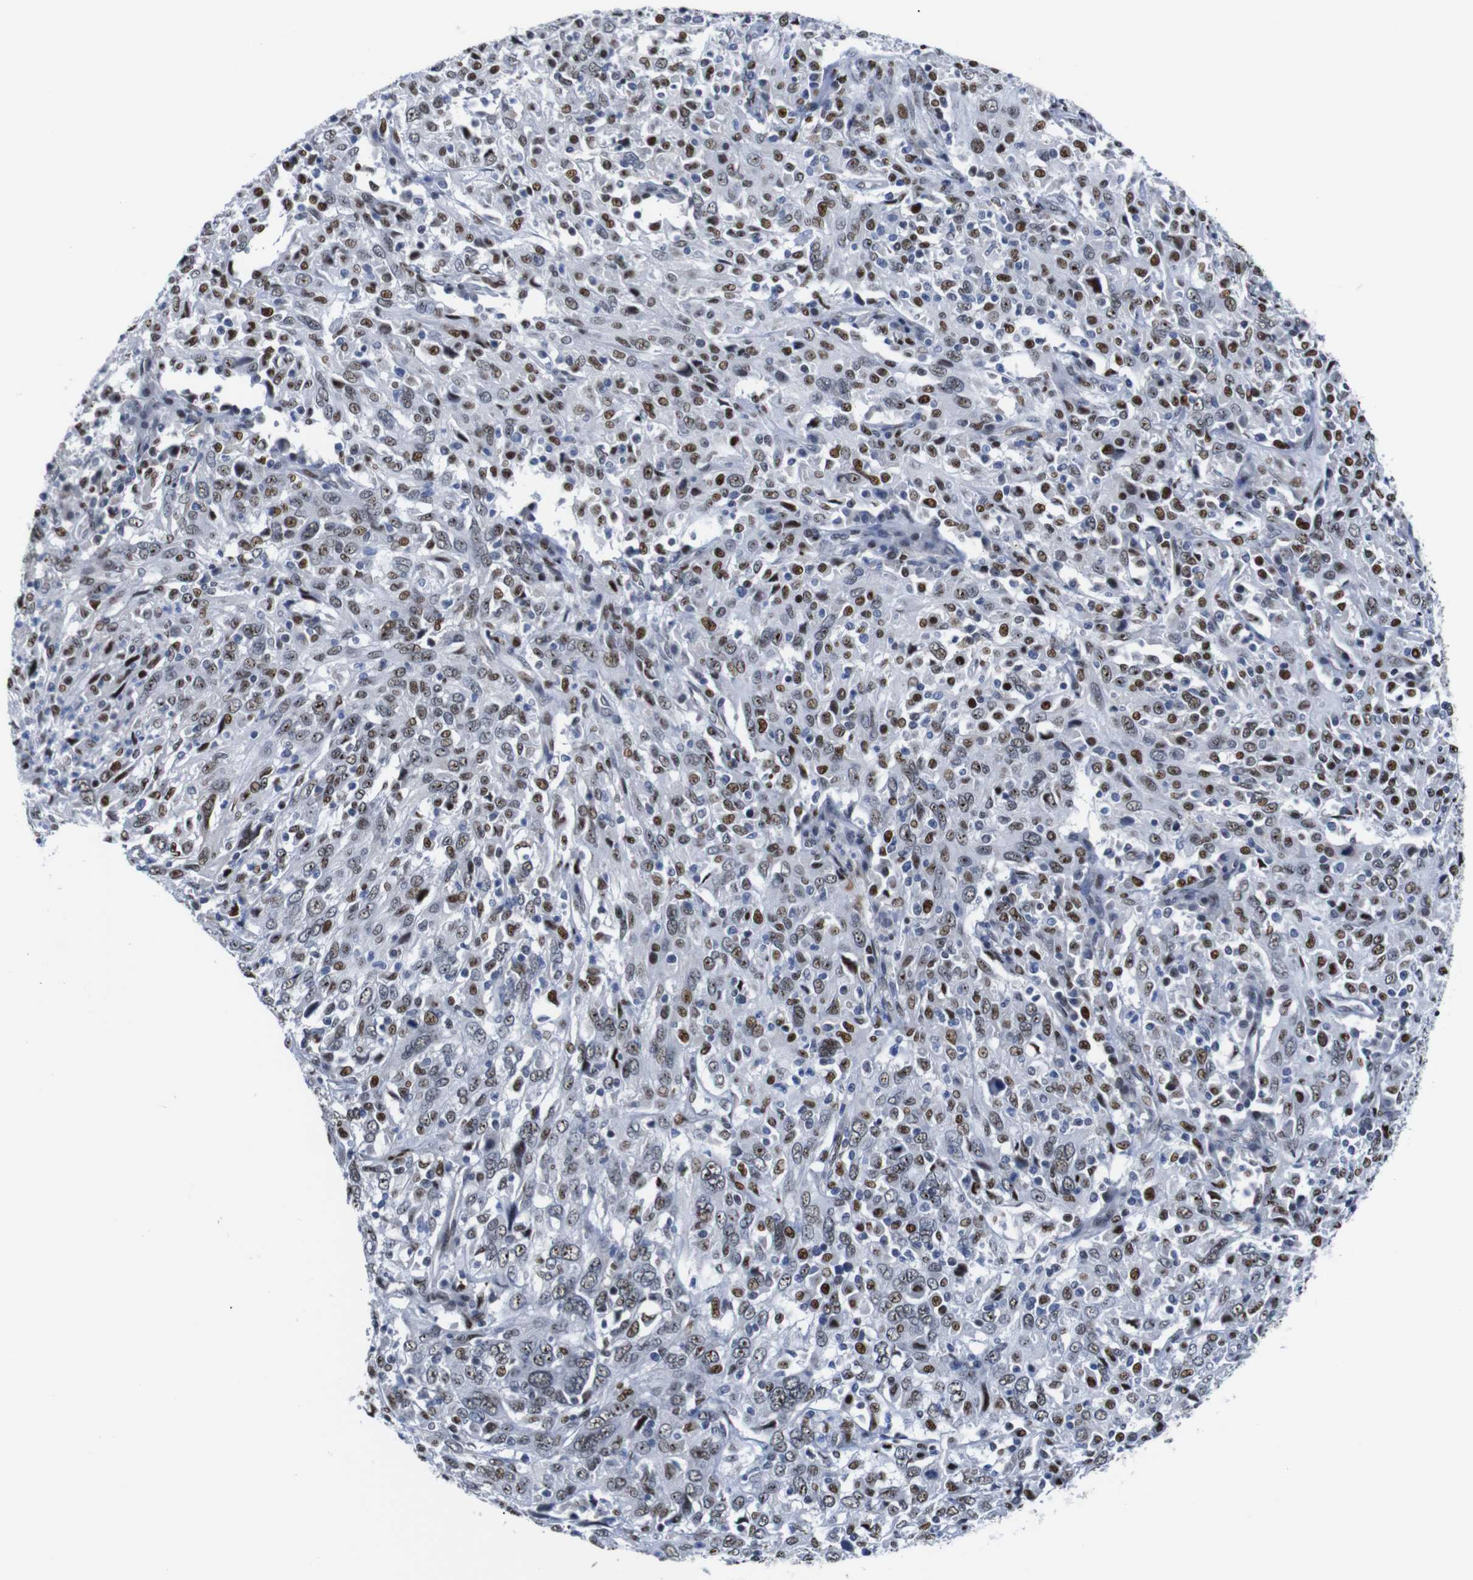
{"staining": {"intensity": "moderate", "quantity": ">75%", "location": "nuclear"}, "tissue": "cervical cancer", "cell_type": "Tumor cells", "image_type": "cancer", "snomed": [{"axis": "morphology", "description": "Squamous cell carcinoma, NOS"}, {"axis": "topography", "description": "Cervix"}], "caption": "A histopathology image of cervical cancer (squamous cell carcinoma) stained for a protein shows moderate nuclear brown staining in tumor cells.", "gene": "GATA6", "patient": {"sex": "female", "age": 46}}